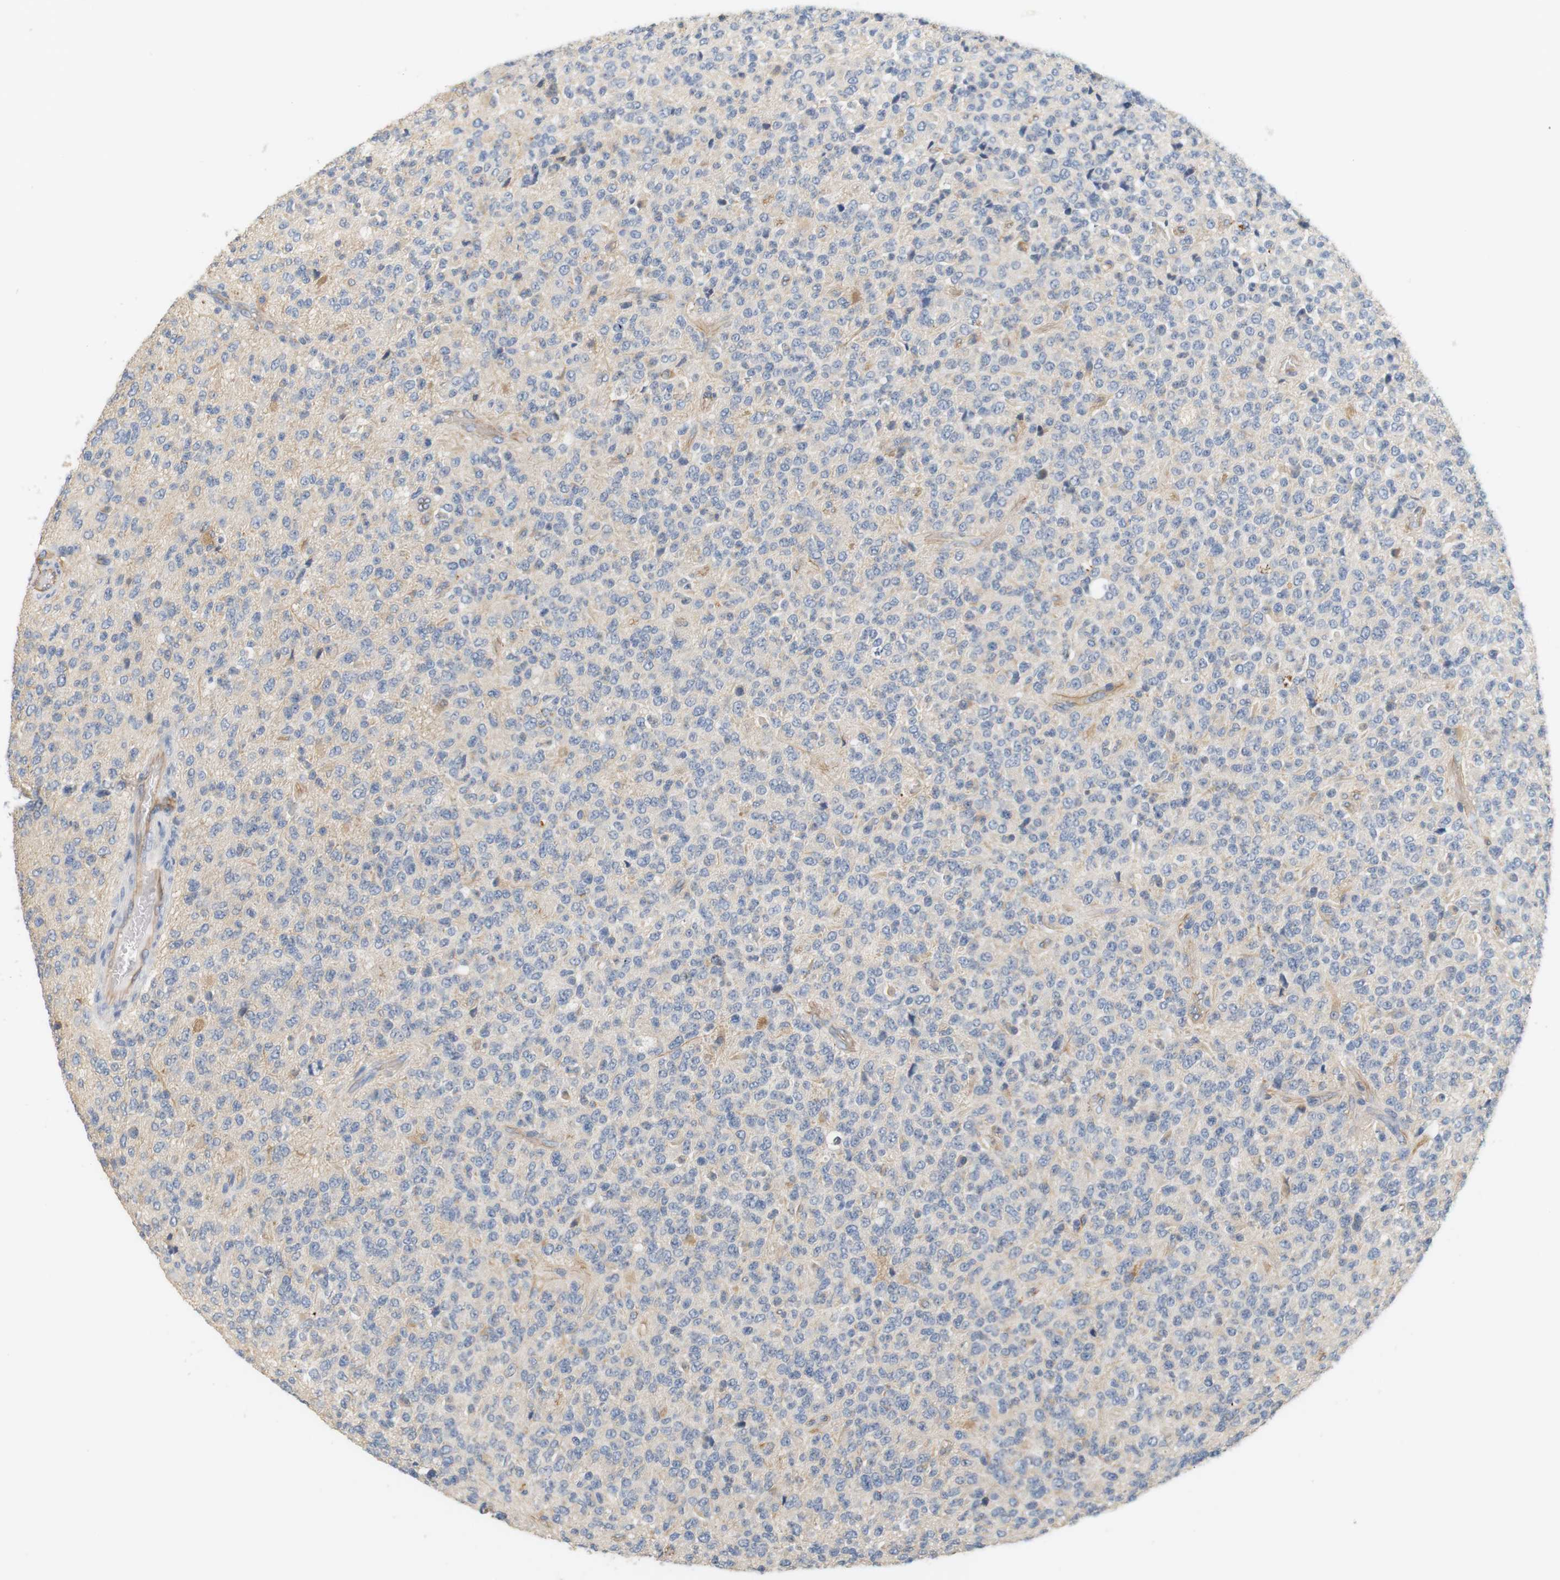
{"staining": {"intensity": "negative", "quantity": "none", "location": "none"}, "tissue": "glioma", "cell_type": "Tumor cells", "image_type": "cancer", "snomed": [{"axis": "morphology", "description": "Glioma, malignant, High grade"}, {"axis": "topography", "description": "pancreas cauda"}], "caption": "Immunohistochemical staining of human high-grade glioma (malignant) demonstrates no significant expression in tumor cells. Brightfield microscopy of immunohistochemistry stained with DAB (brown) and hematoxylin (blue), captured at high magnification.", "gene": "OSR1", "patient": {"sex": "male", "age": 60}}